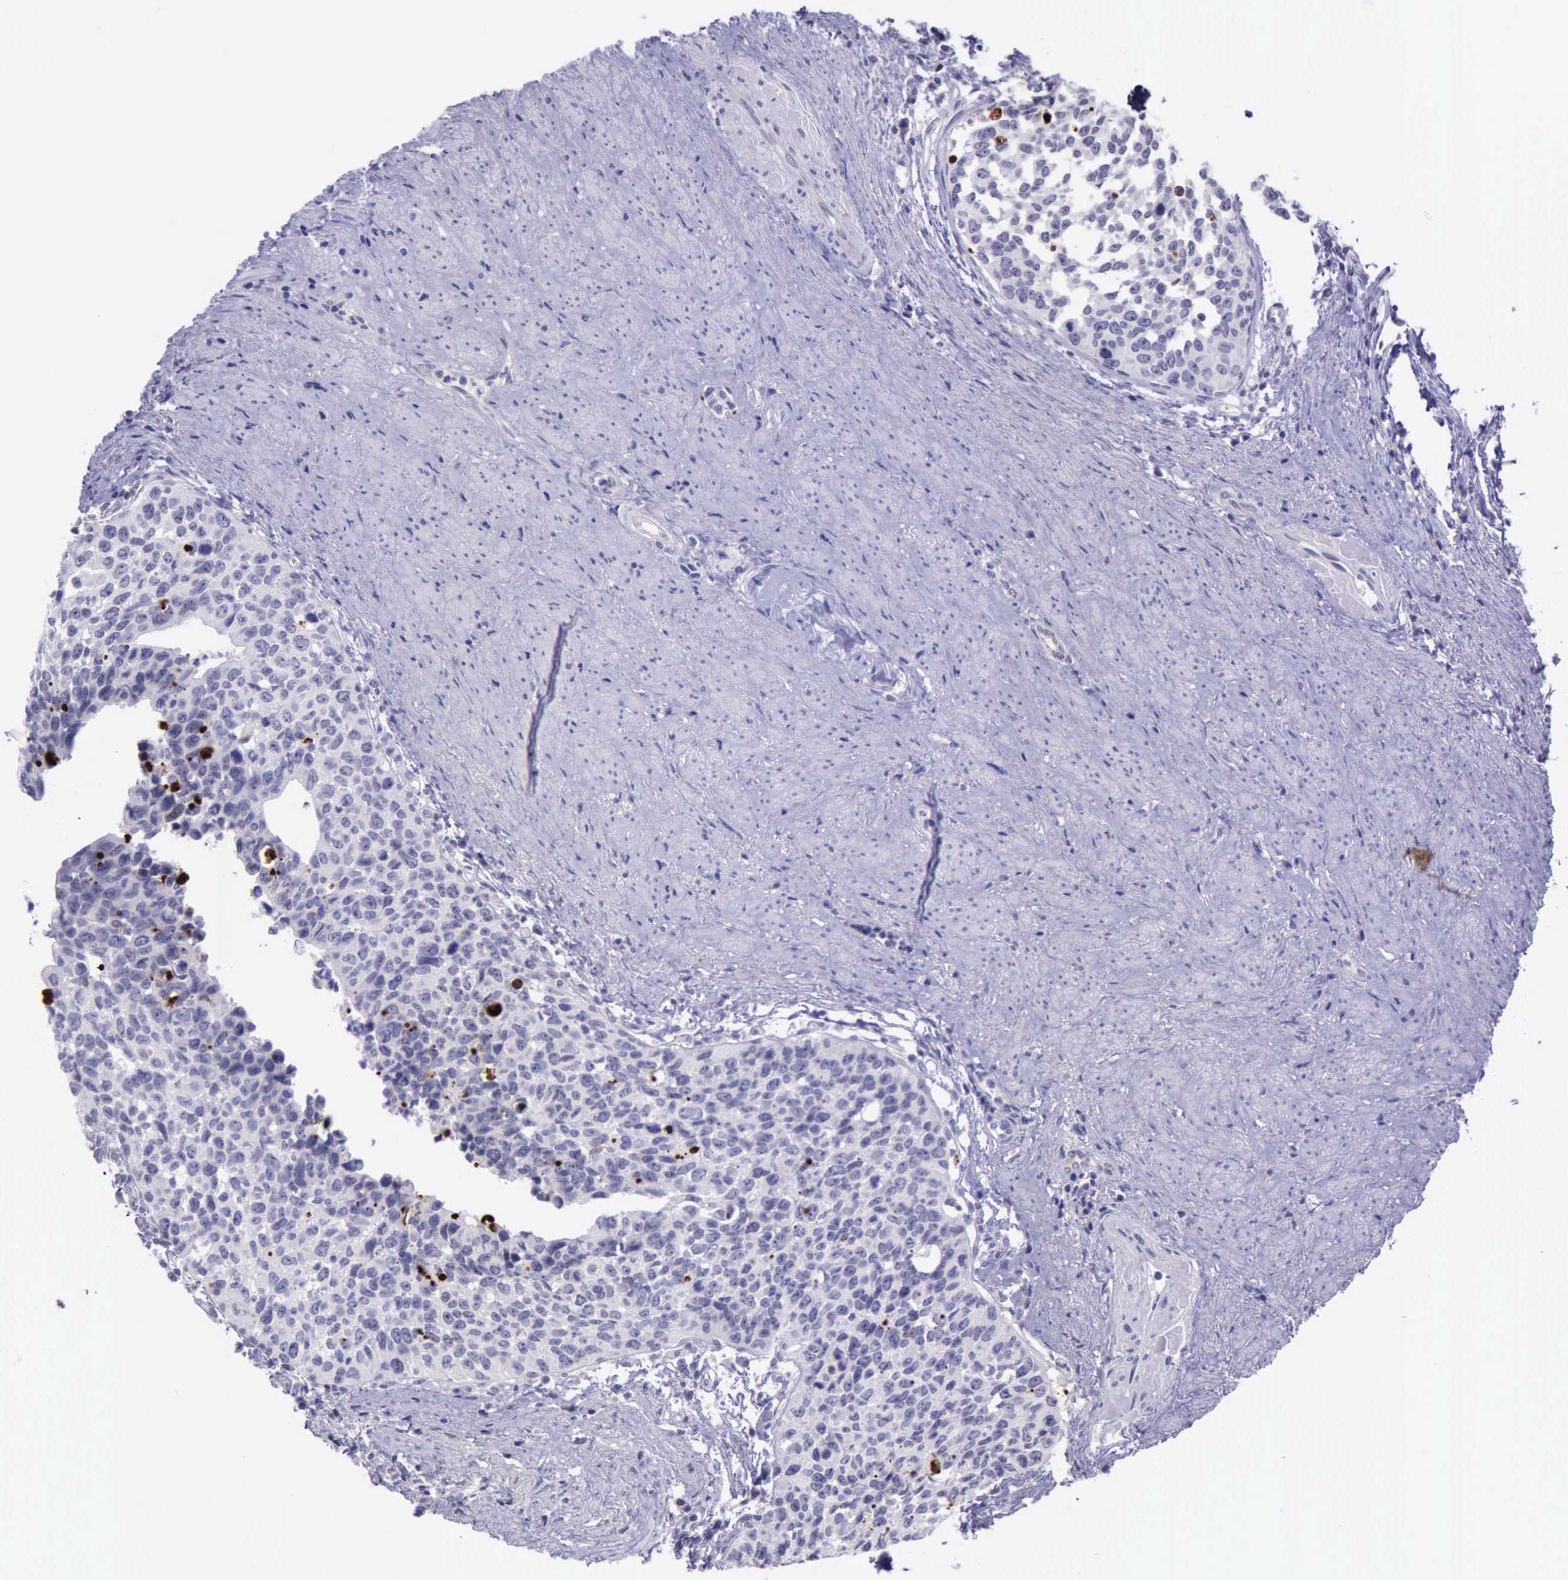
{"staining": {"intensity": "strong", "quantity": "<25%", "location": "nuclear"}, "tissue": "urothelial cancer", "cell_type": "Tumor cells", "image_type": "cancer", "snomed": [{"axis": "morphology", "description": "Urothelial carcinoma, High grade"}, {"axis": "topography", "description": "Urinary bladder"}], "caption": "Immunohistochemistry (IHC) (DAB) staining of urothelial cancer reveals strong nuclear protein positivity in approximately <25% of tumor cells.", "gene": "PARP1", "patient": {"sex": "male", "age": 81}}